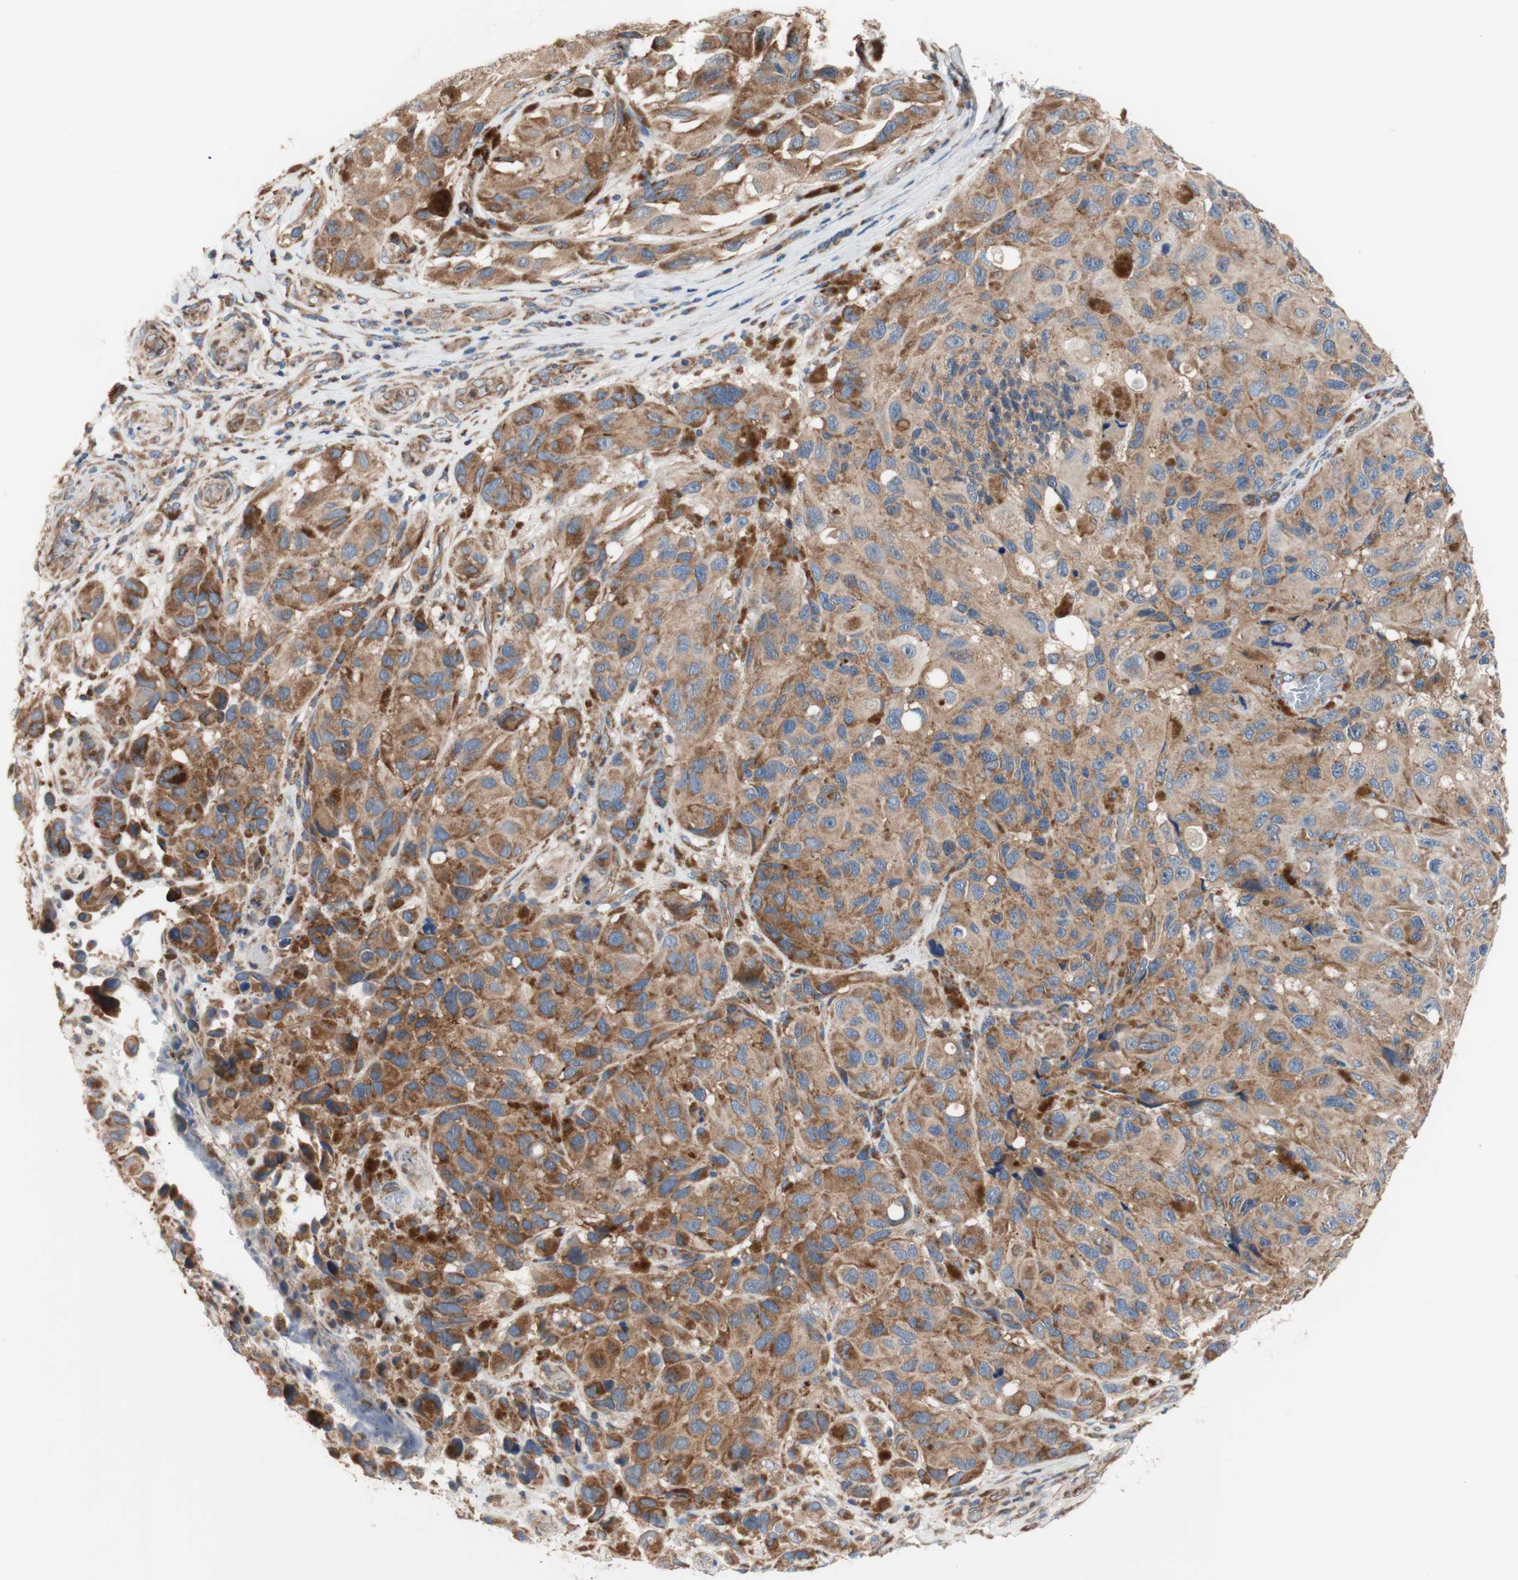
{"staining": {"intensity": "moderate", "quantity": ">75%", "location": "cytoplasmic/membranous"}, "tissue": "melanoma", "cell_type": "Tumor cells", "image_type": "cancer", "snomed": [{"axis": "morphology", "description": "Malignant melanoma, NOS"}, {"axis": "topography", "description": "Skin"}], "caption": "Protein expression by immunohistochemistry (IHC) displays moderate cytoplasmic/membranous positivity in about >75% of tumor cells in melanoma. Using DAB (brown) and hematoxylin (blue) stains, captured at high magnification using brightfield microscopy.", "gene": "FMR1", "patient": {"sex": "female", "age": 73}}